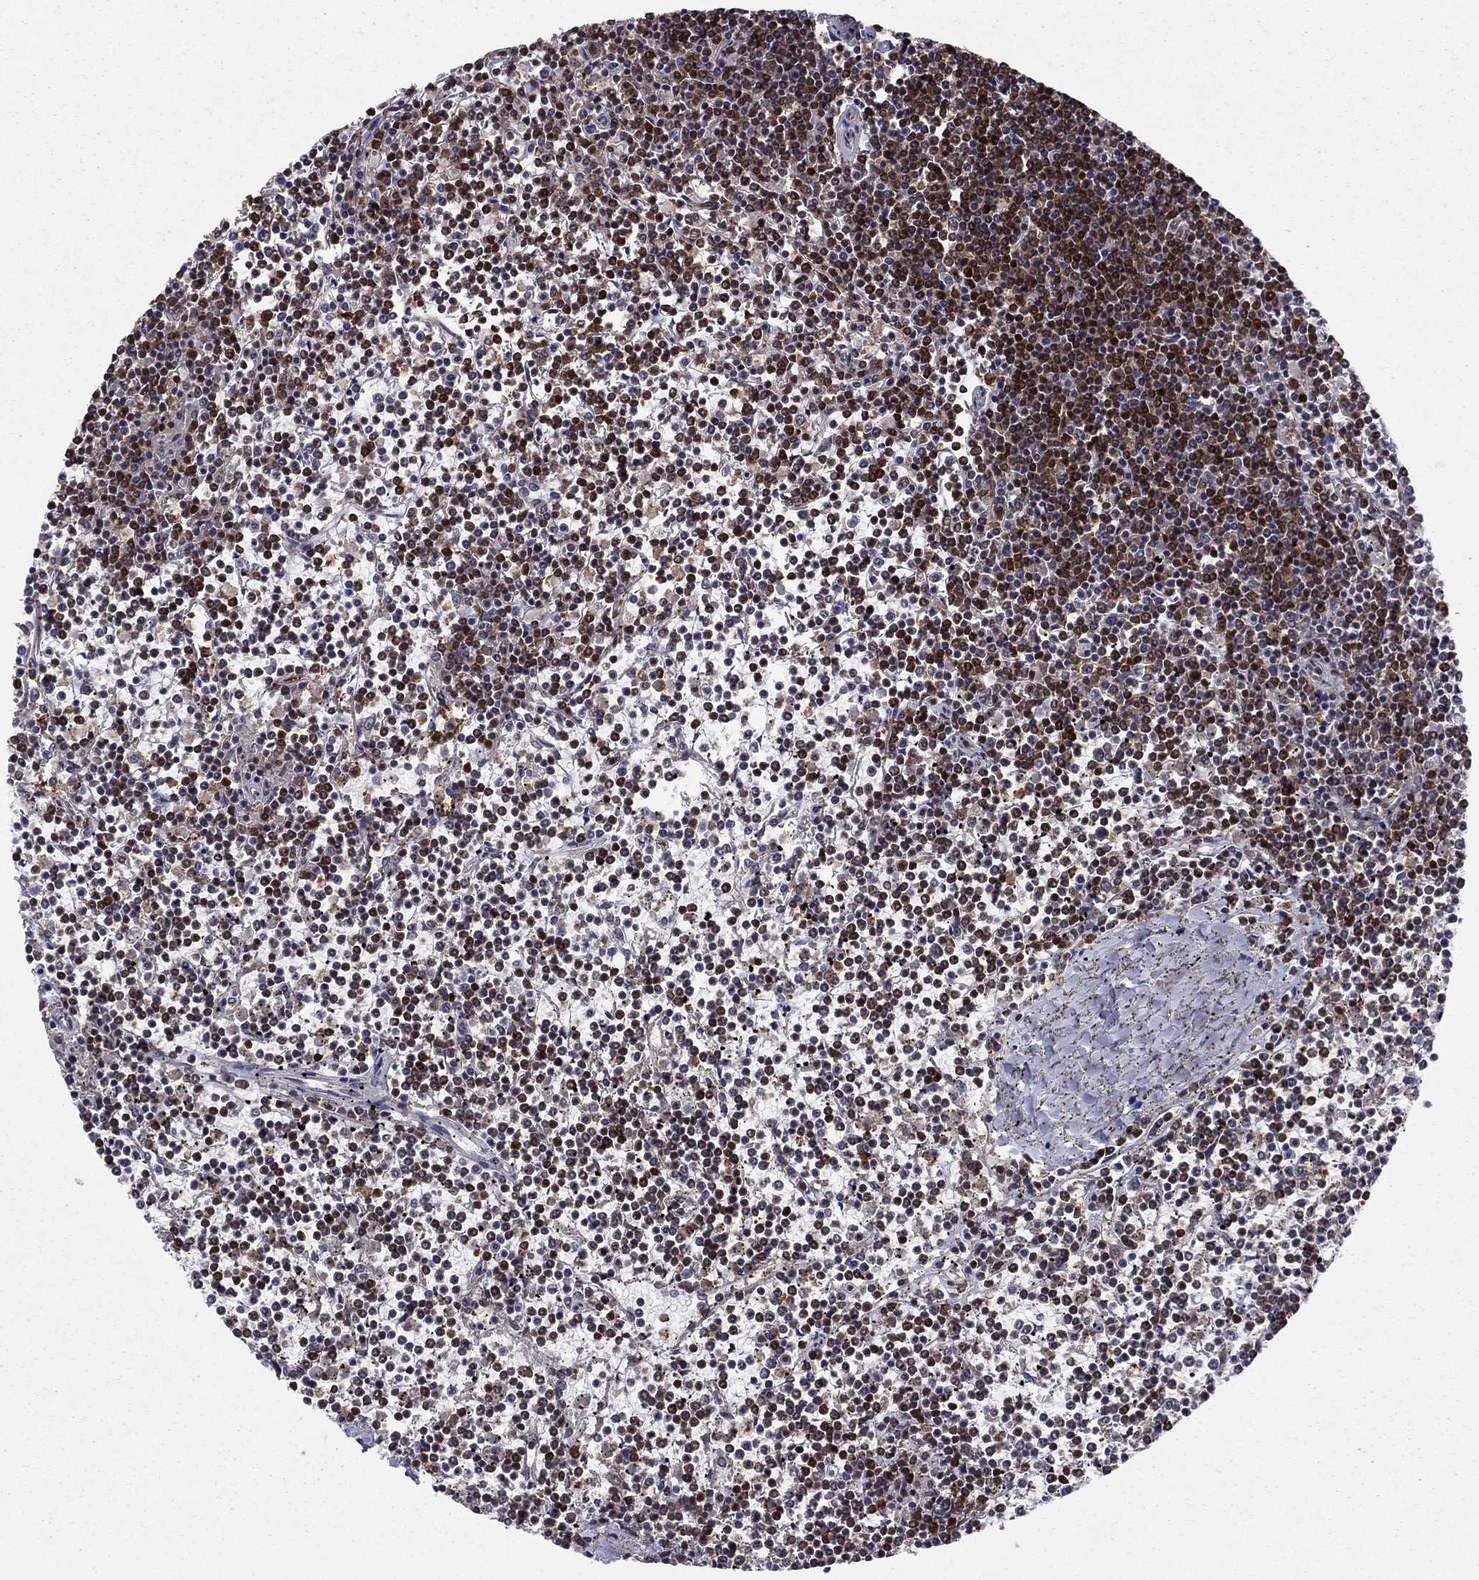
{"staining": {"intensity": "strong", "quantity": "25%-75%", "location": "cytoplasmic/membranous,nuclear"}, "tissue": "lymphoma", "cell_type": "Tumor cells", "image_type": "cancer", "snomed": [{"axis": "morphology", "description": "Malignant lymphoma, non-Hodgkin's type, Low grade"}, {"axis": "topography", "description": "Spleen"}], "caption": "Approximately 25%-75% of tumor cells in human malignant lymphoma, non-Hodgkin's type (low-grade) display strong cytoplasmic/membranous and nuclear protein staining as visualized by brown immunohistochemical staining.", "gene": "SSX2IP", "patient": {"sex": "female", "age": 19}}